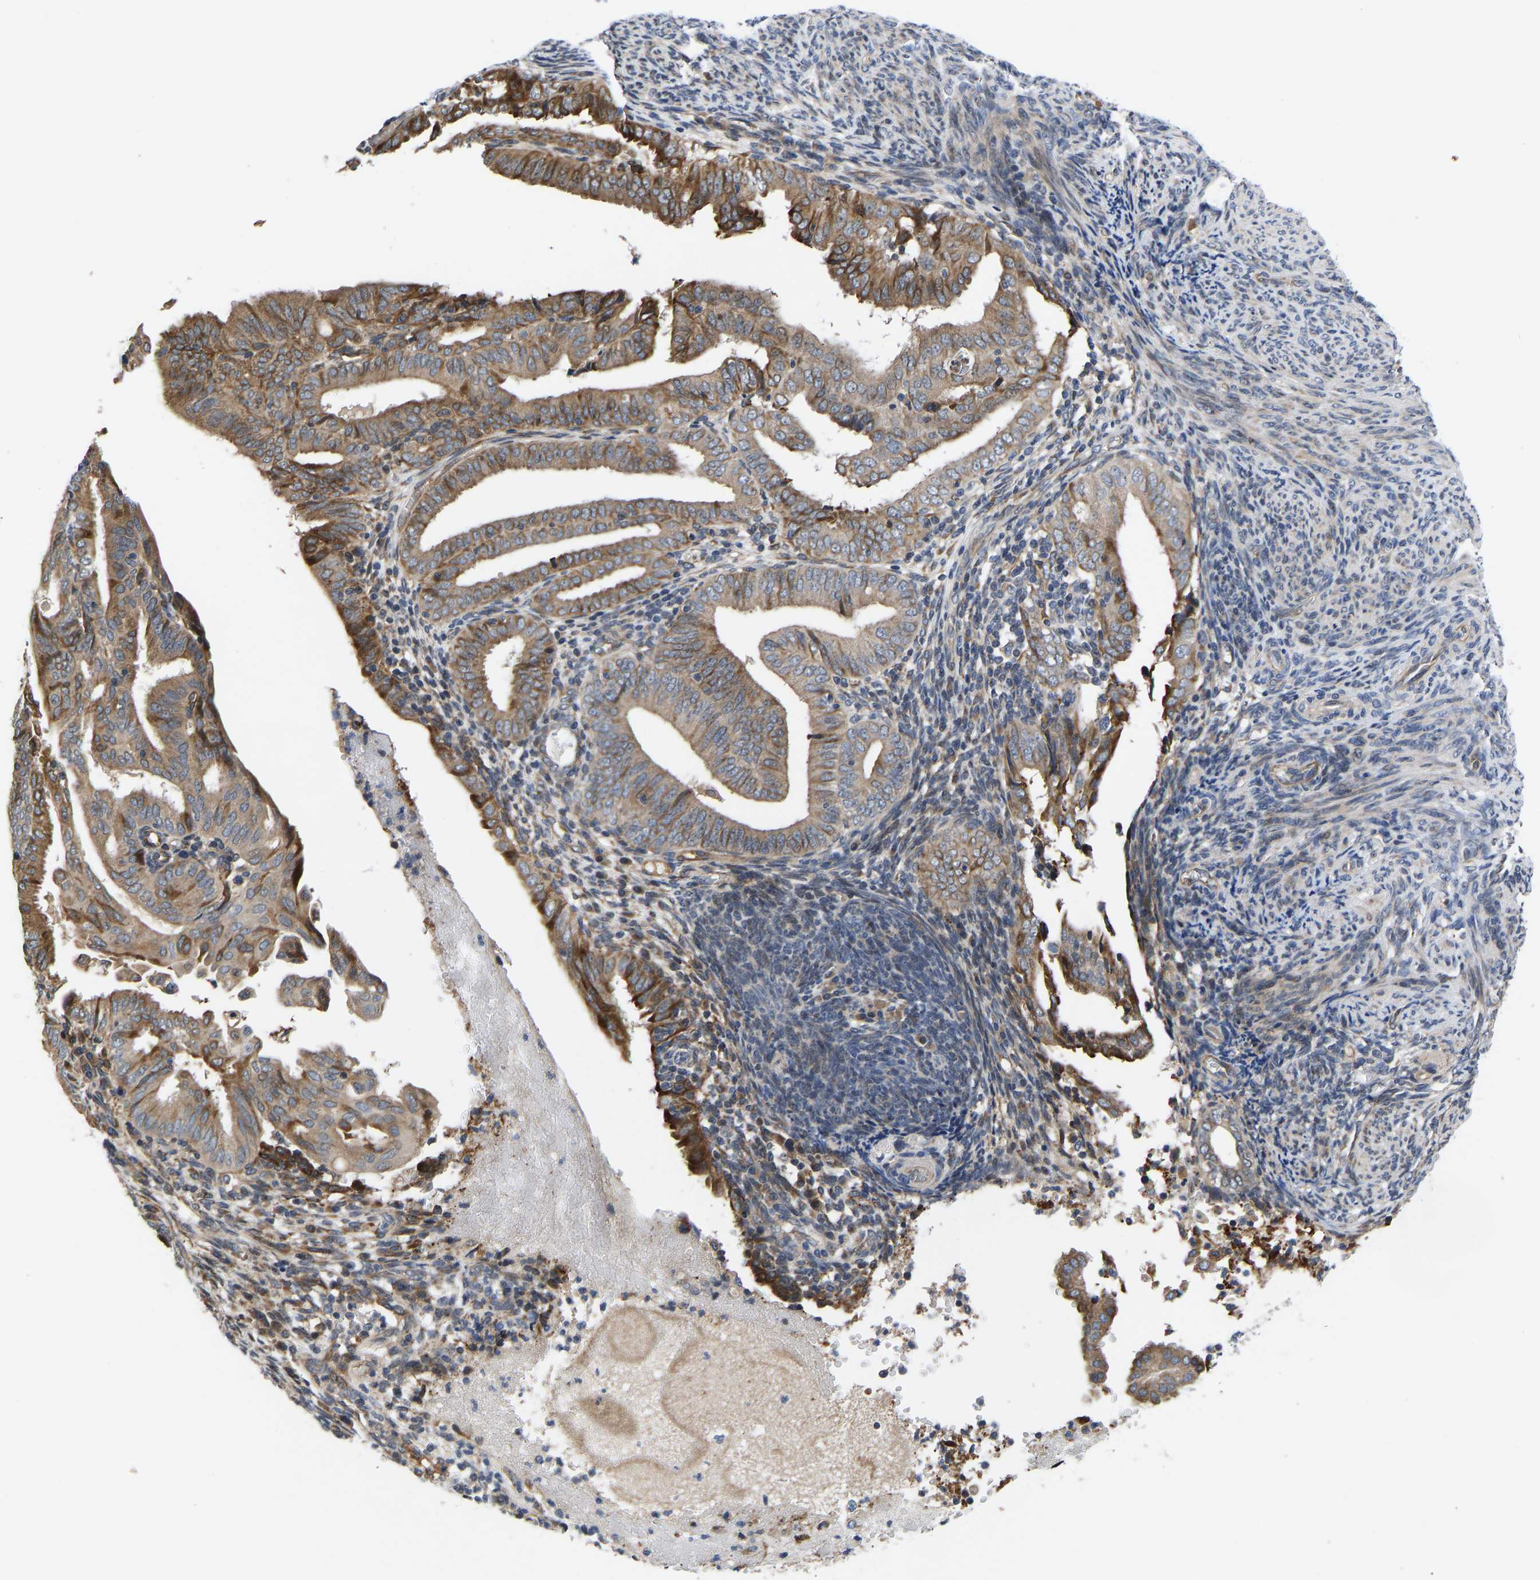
{"staining": {"intensity": "moderate", "quantity": ">75%", "location": "cytoplasmic/membranous"}, "tissue": "endometrial cancer", "cell_type": "Tumor cells", "image_type": "cancer", "snomed": [{"axis": "morphology", "description": "Adenocarcinoma, NOS"}, {"axis": "topography", "description": "Endometrium"}], "caption": "Immunohistochemistry (IHC) (DAB) staining of human adenocarcinoma (endometrial) demonstrates moderate cytoplasmic/membranous protein positivity in about >75% of tumor cells. Immunohistochemistry (IHC) stains the protein of interest in brown and the nuclei are stained blue.", "gene": "FRRS1", "patient": {"sex": "female", "age": 58}}